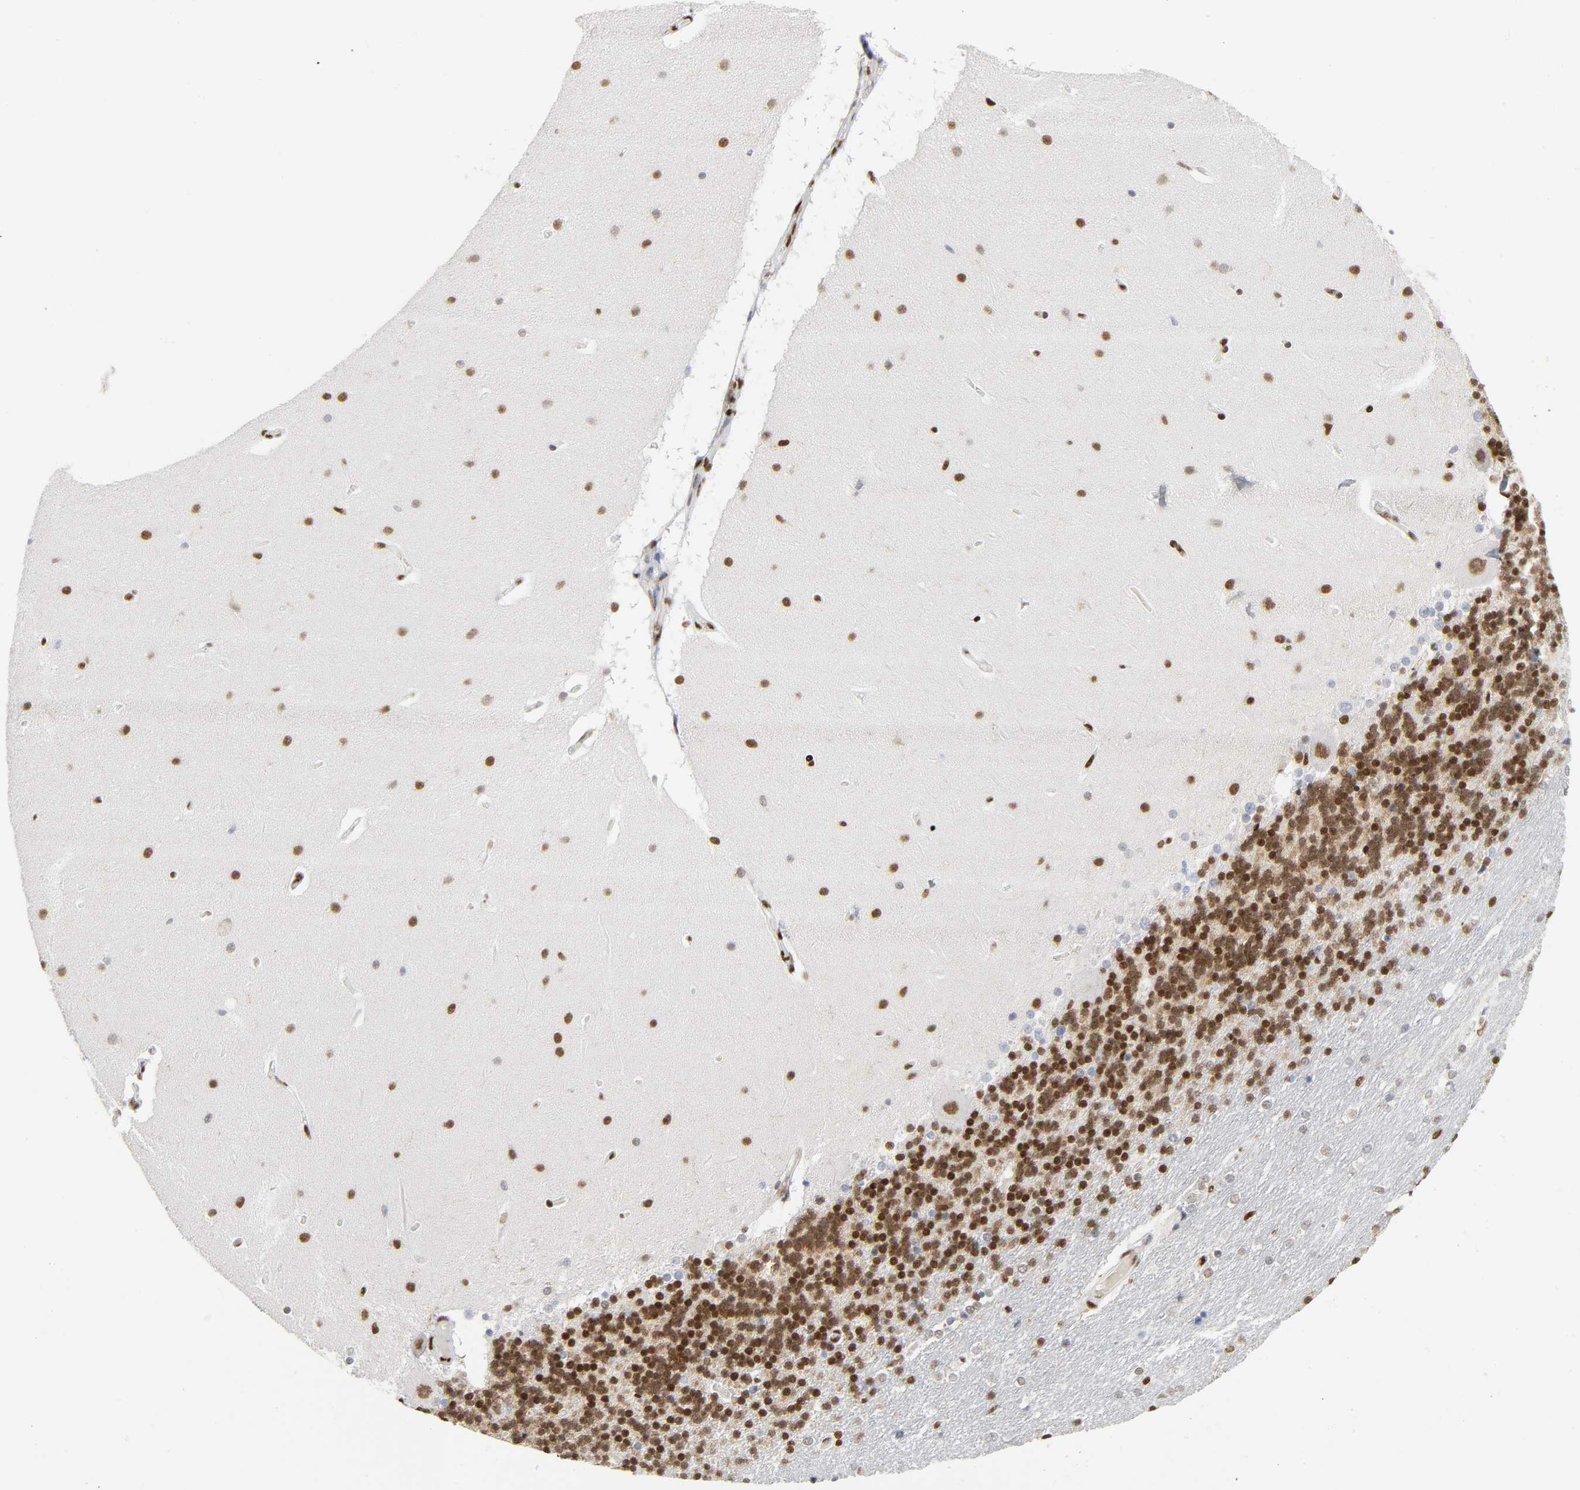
{"staining": {"intensity": "strong", "quantity": ">75%", "location": "nuclear"}, "tissue": "cerebellum", "cell_type": "Cells in granular layer", "image_type": "normal", "snomed": [{"axis": "morphology", "description": "Normal tissue, NOS"}, {"axis": "topography", "description": "Cerebellum"}], "caption": "Immunohistochemical staining of benign cerebellum demonstrates >75% levels of strong nuclear protein expression in approximately >75% of cells in granular layer. The staining was performed using DAB to visualize the protein expression in brown, while the nuclei were stained in blue with hematoxylin (Magnification: 20x).", "gene": "WAS", "patient": {"sex": "female", "age": 54}}